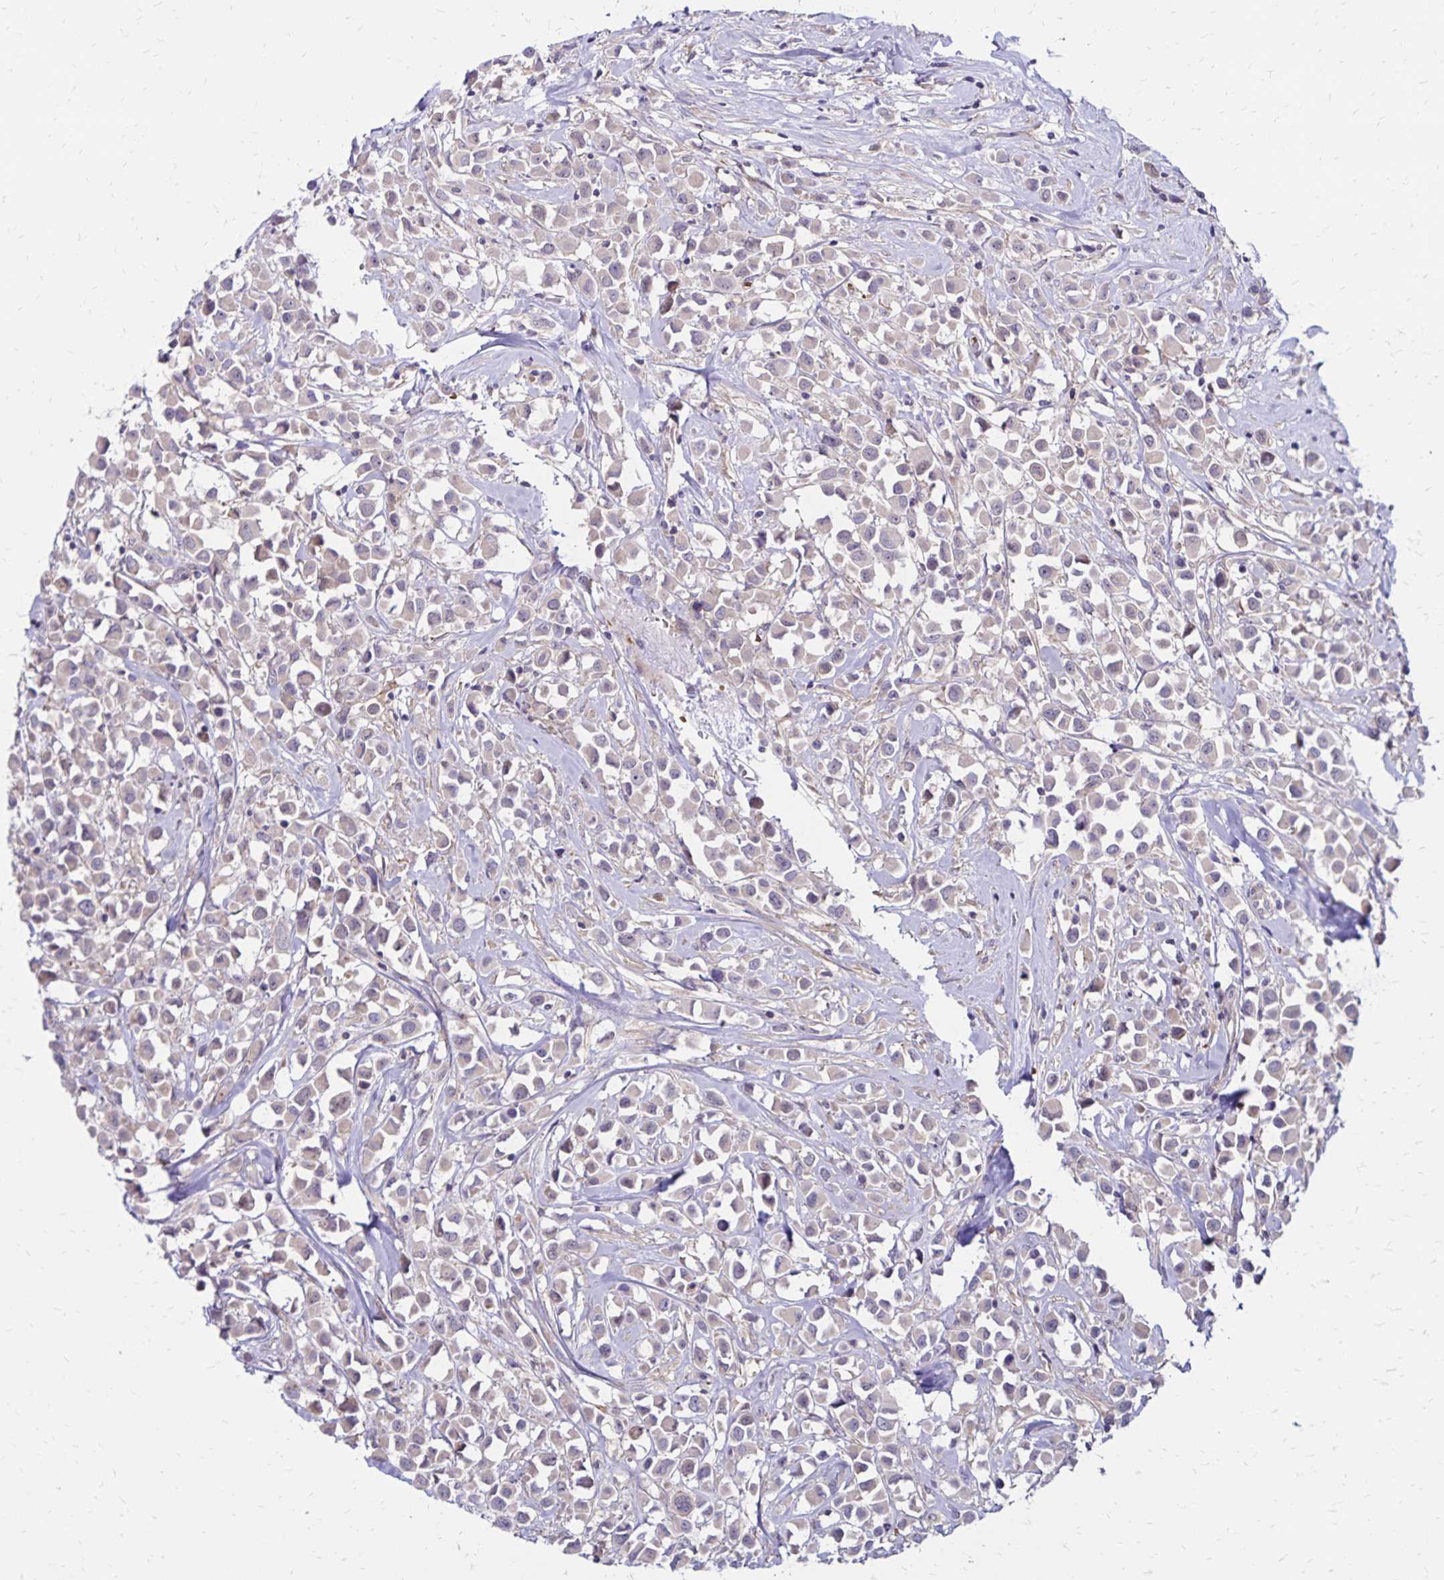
{"staining": {"intensity": "negative", "quantity": "none", "location": "none"}, "tissue": "breast cancer", "cell_type": "Tumor cells", "image_type": "cancer", "snomed": [{"axis": "morphology", "description": "Duct carcinoma"}, {"axis": "topography", "description": "Breast"}], "caption": "IHC micrograph of neoplastic tissue: breast infiltrating ductal carcinoma stained with DAB exhibits no significant protein positivity in tumor cells.", "gene": "FSD1", "patient": {"sex": "female", "age": 61}}